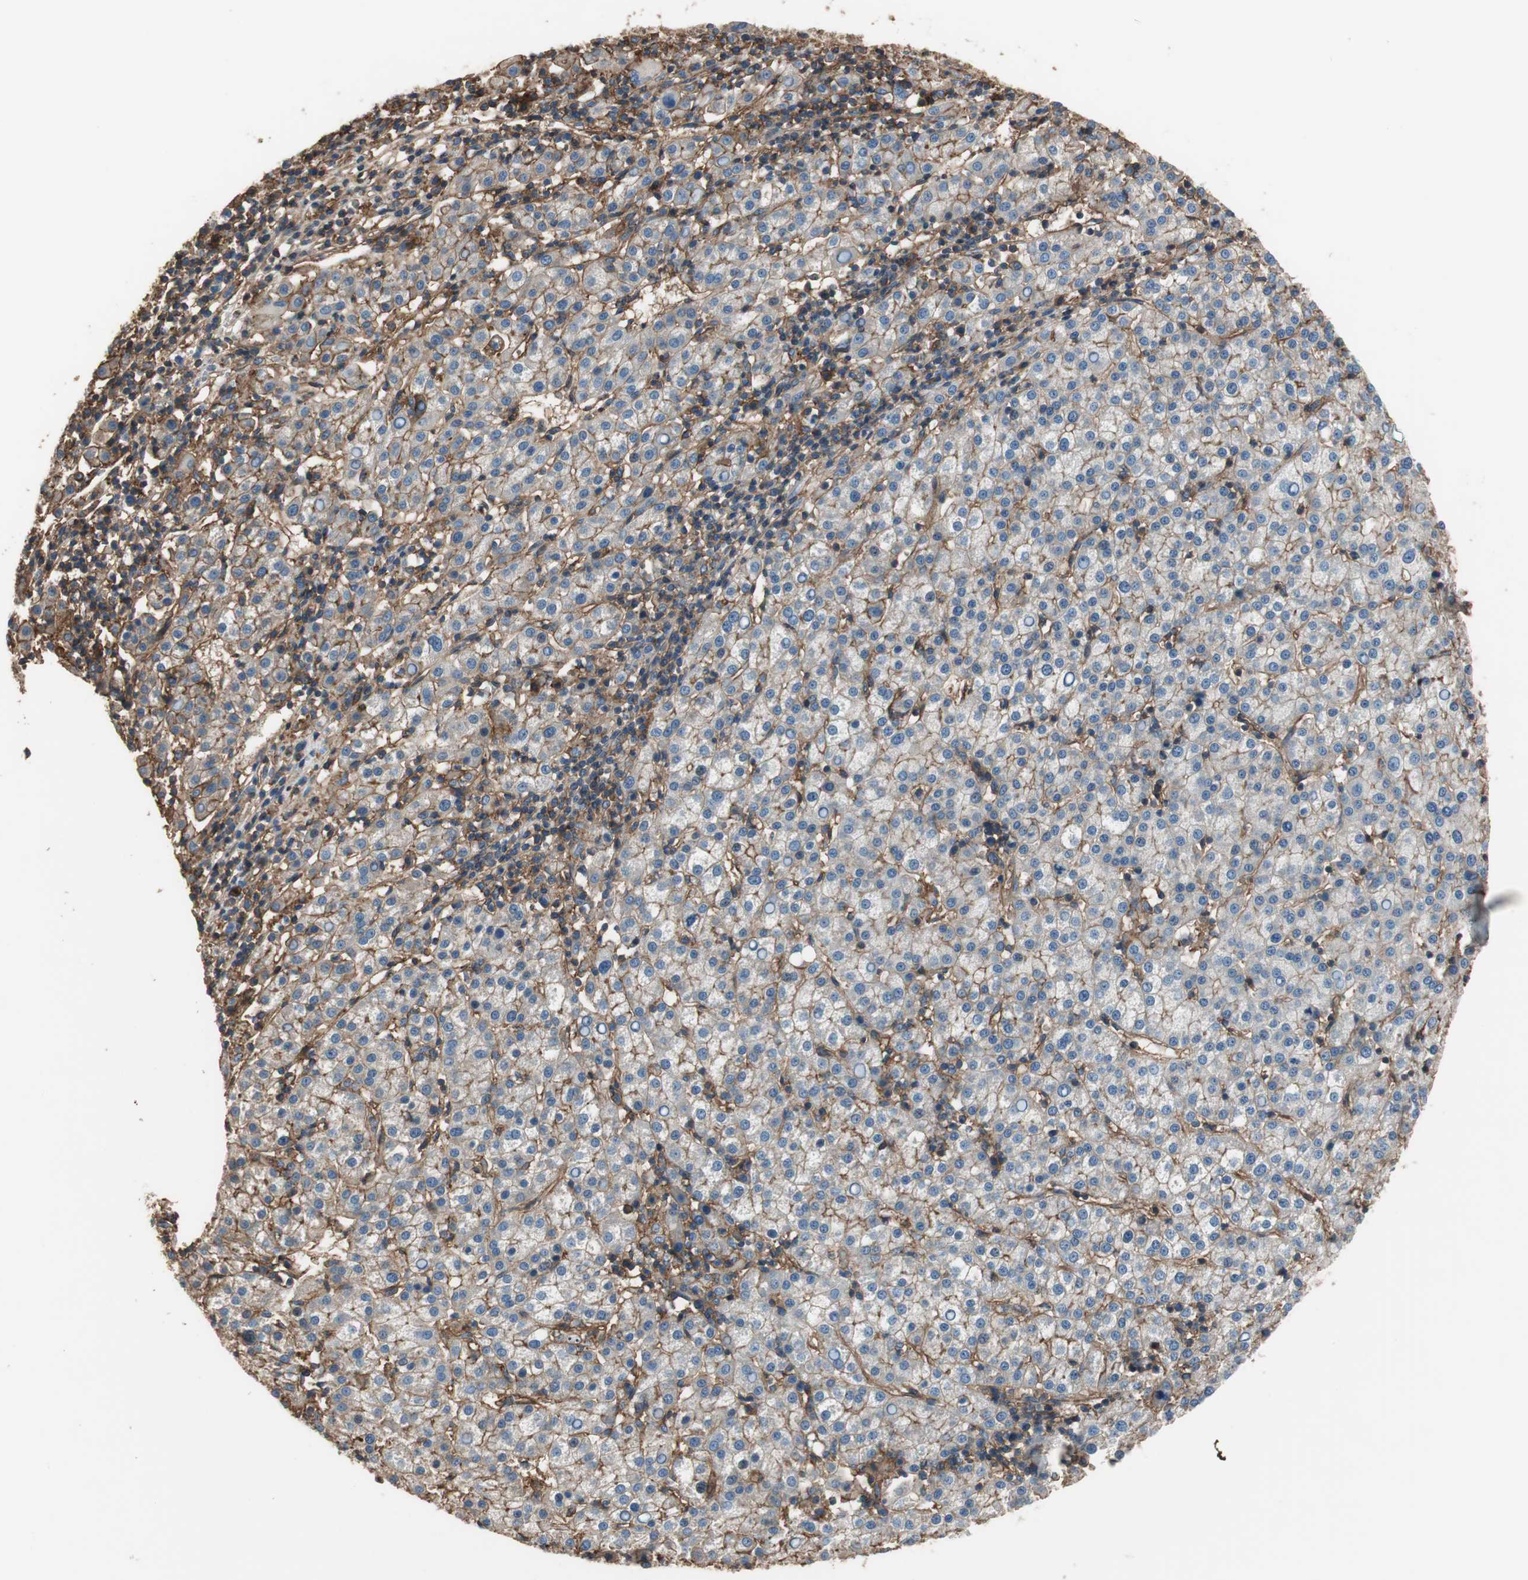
{"staining": {"intensity": "moderate", "quantity": "<25%", "location": "cytoplasmic/membranous"}, "tissue": "liver cancer", "cell_type": "Tumor cells", "image_type": "cancer", "snomed": [{"axis": "morphology", "description": "Carcinoma, Hepatocellular, NOS"}, {"axis": "topography", "description": "Liver"}], "caption": "Immunohistochemical staining of human liver hepatocellular carcinoma reveals moderate cytoplasmic/membranous protein staining in approximately <25% of tumor cells.", "gene": "IL1RL1", "patient": {"sex": "female", "age": 58}}